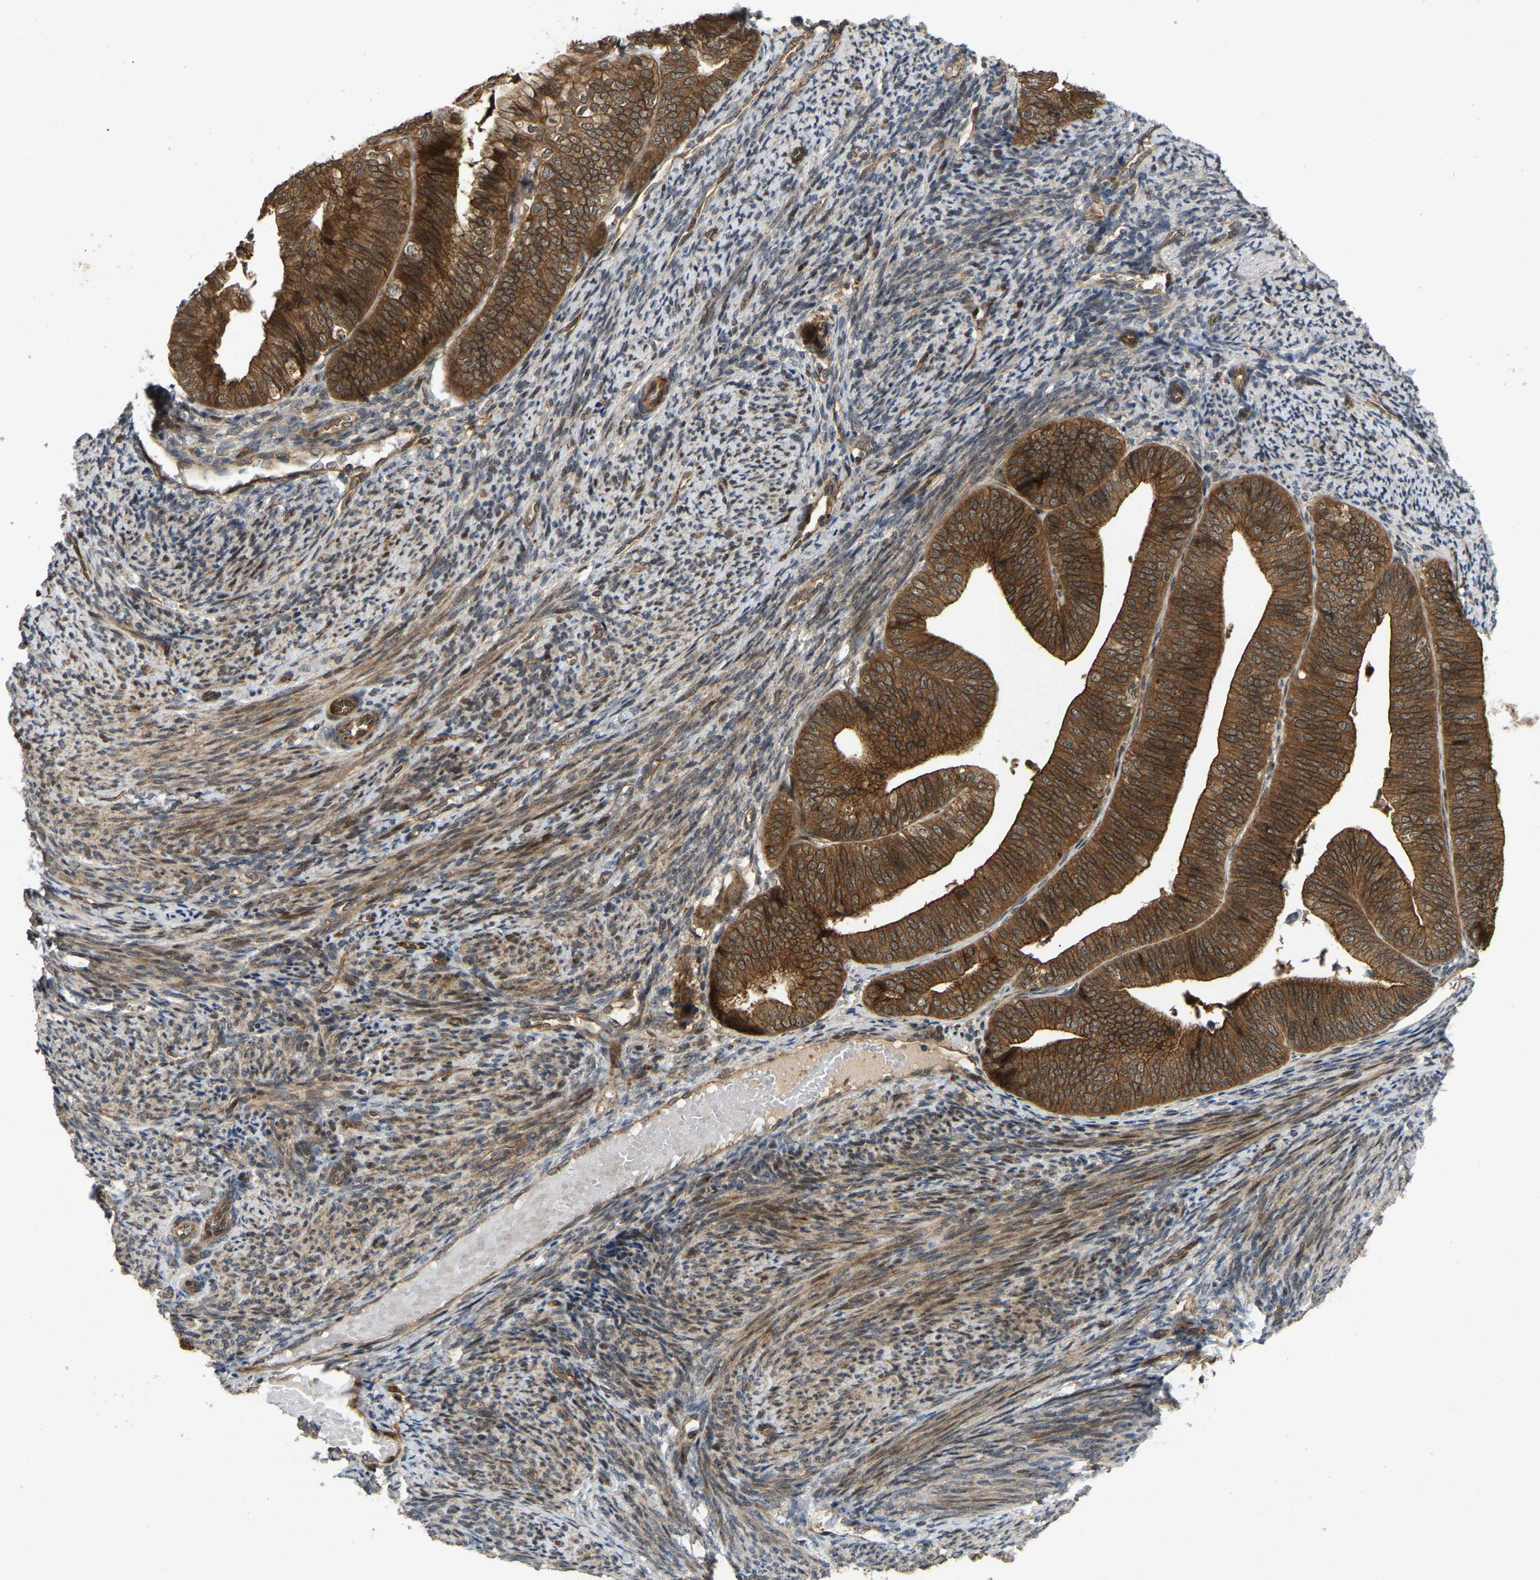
{"staining": {"intensity": "strong", "quantity": ">75%", "location": "cytoplasmic/membranous,nuclear"}, "tissue": "endometrial cancer", "cell_type": "Tumor cells", "image_type": "cancer", "snomed": [{"axis": "morphology", "description": "Adenocarcinoma, NOS"}, {"axis": "topography", "description": "Endometrium"}], "caption": "High-power microscopy captured an immunohistochemistry (IHC) histopathology image of endometrial cancer, revealing strong cytoplasmic/membranous and nuclear positivity in approximately >75% of tumor cells. Immunohistochemistry (ihc) stains the protein in brown and the nuclei are stained blue.", "gene": "KIAA1549", "patient": {"sex": "female", "age": 63}}